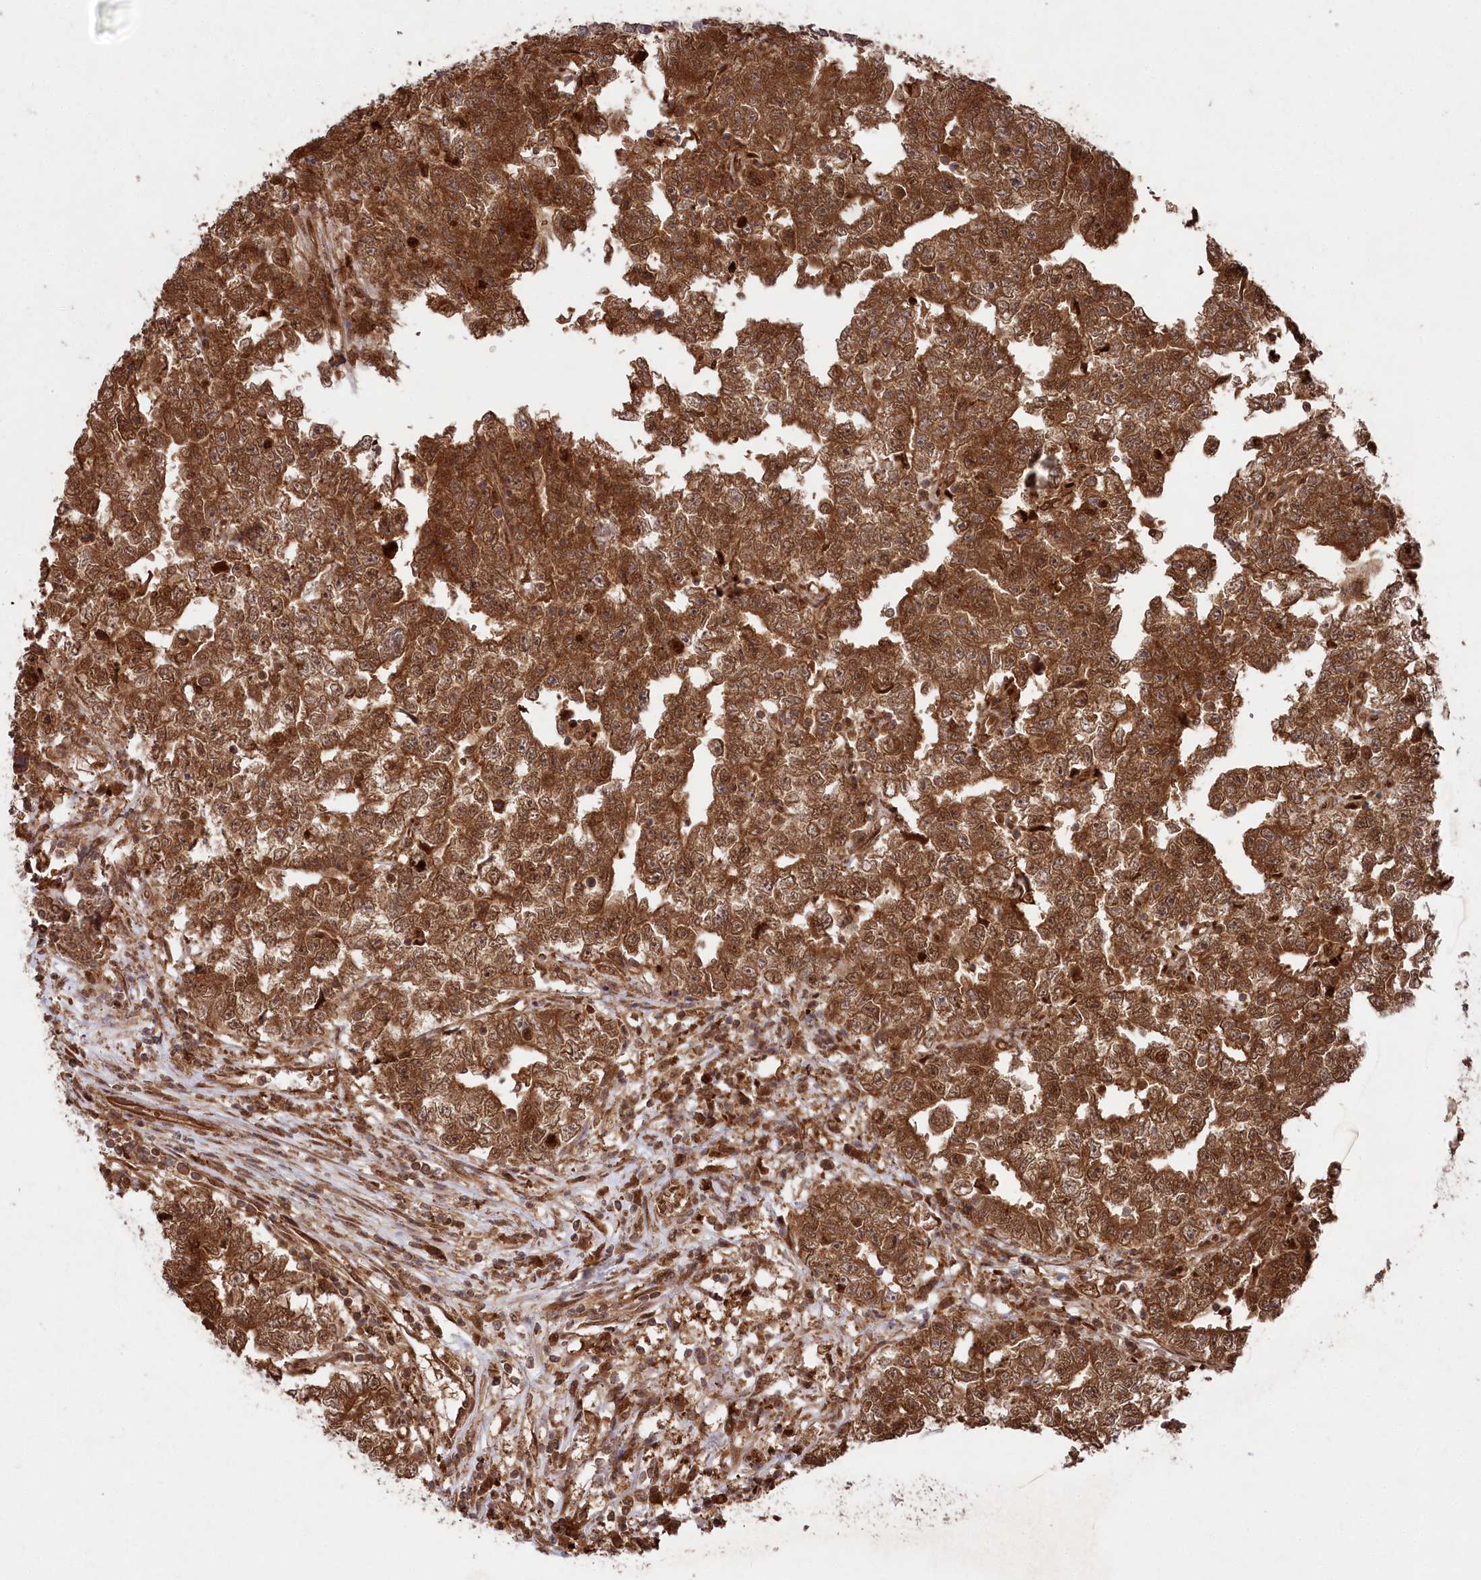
{"staining": {"intensity": "strong", "quantity": ">75%", "location": "cytoplasmic/membranous"}, "tissue": "testis cancer", "cell_type": "Tumor cells", "image_type": "cancer", "snomed": [{"axis": "morphology", "description": "Carcinoma, Embryonal, NOS"}, {"axis": "topography", "description": "Testis"}], "caption": "This histopathology image demonstrates testis cancer (embryonal carcinoma) stained with IHC to label a protein in brown. The cytoplasmic/membranous of tumor cells show strong positivity for the protein. Nuclei are counter-stained blue.", "gene": "PSMA1", "patient": {"sex": "male", "age": 25}}